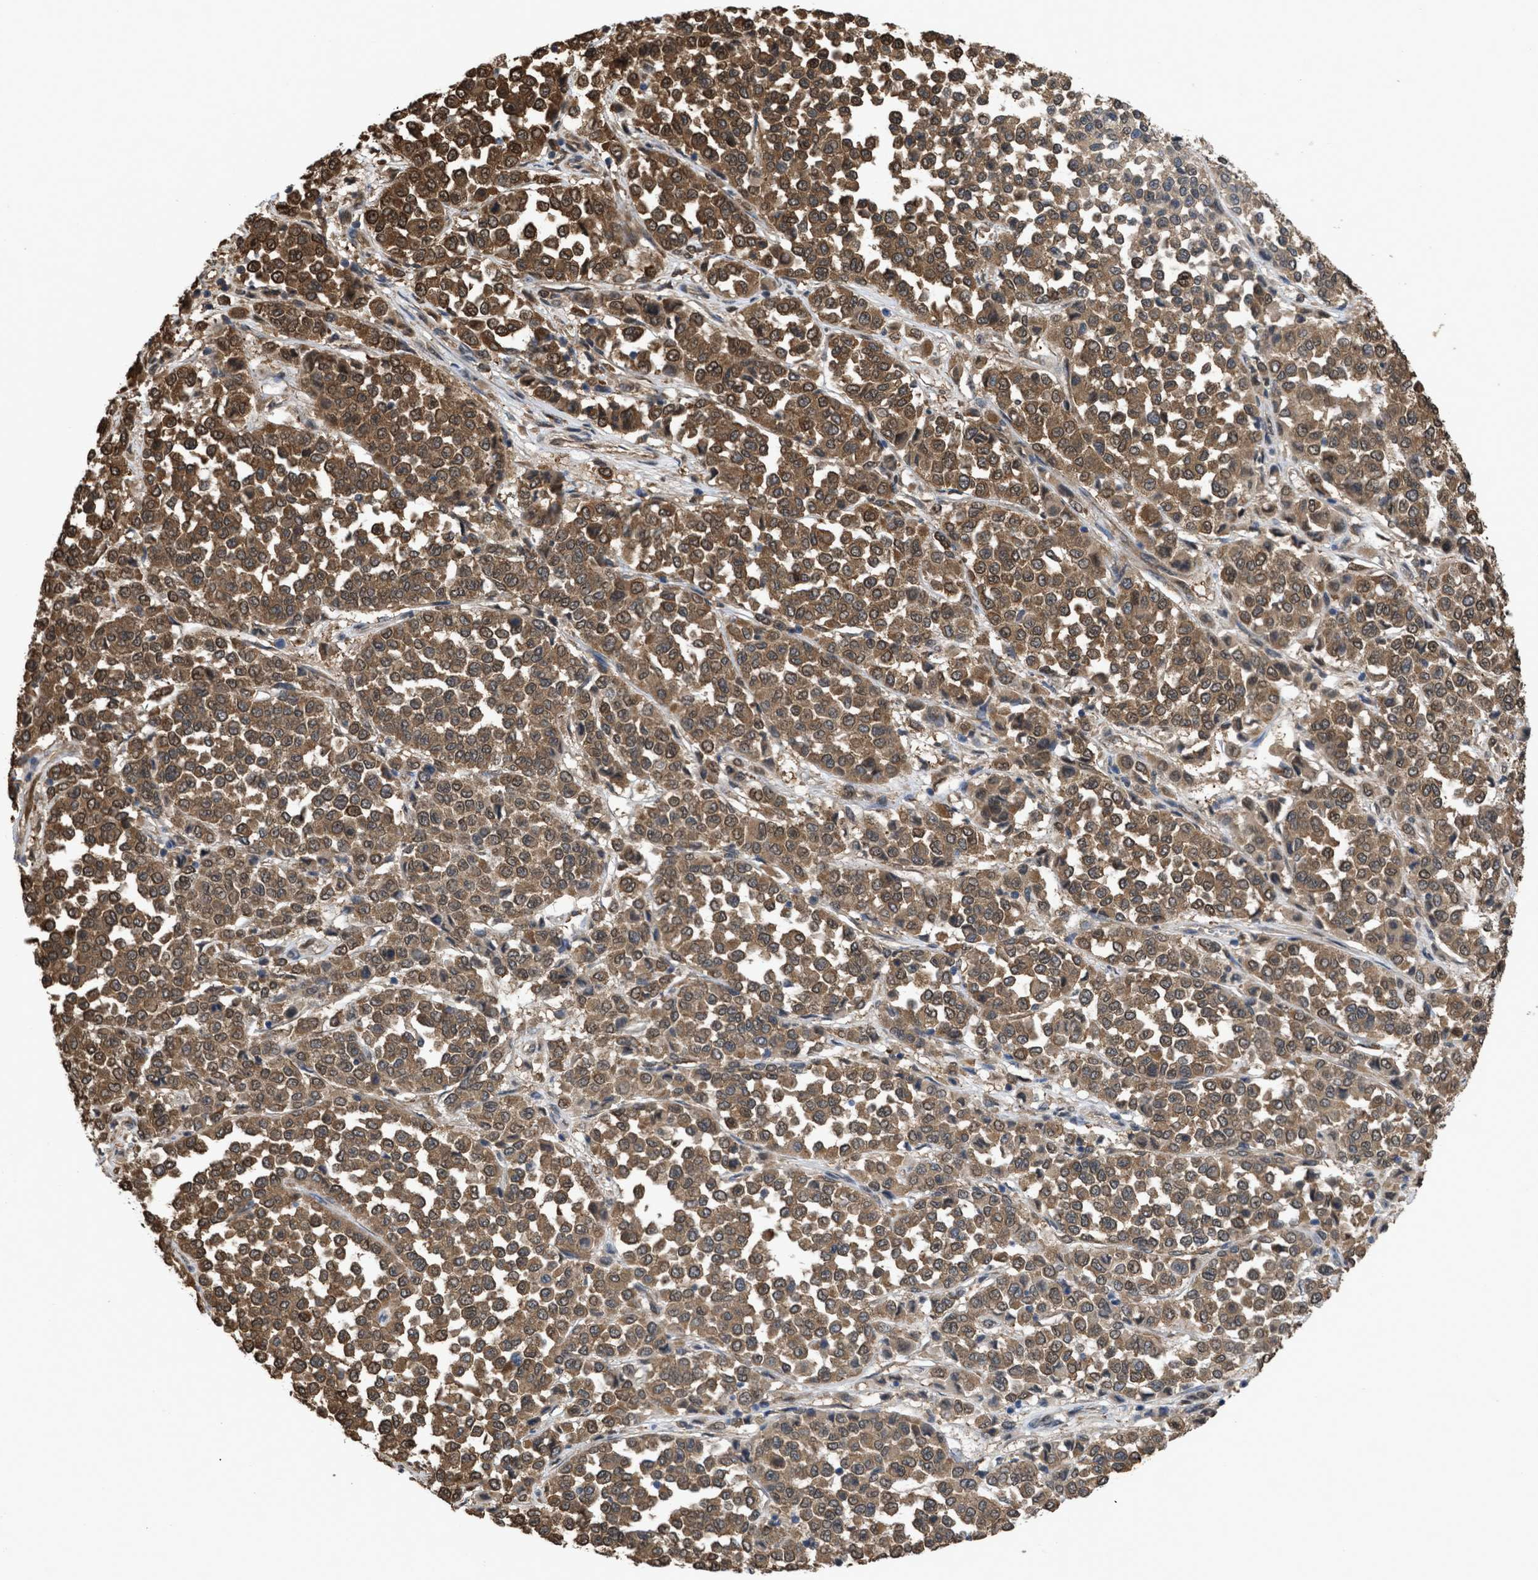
{"staining": {"intensity": "moderate", "quantity": ">75%", "location": "cytoplasmic/membranous,nuclear"}, "tissue": "melanoma", "cell_type": "Tumor cells", "image_type": "cancer", "snomed": [{"axis": "morphology", "description": "Malignant melanoma, Metastatic site"}, {"axis": "topography", "description": "Pancreas"}], "caption": "Tumor cells show medium levels of moderate cytoplasmic/membranous and nuclear positivity in about >75% of cells in melanoma.", "gene": "YWHAG", "patient": {"sex": "female", "age": 30}}